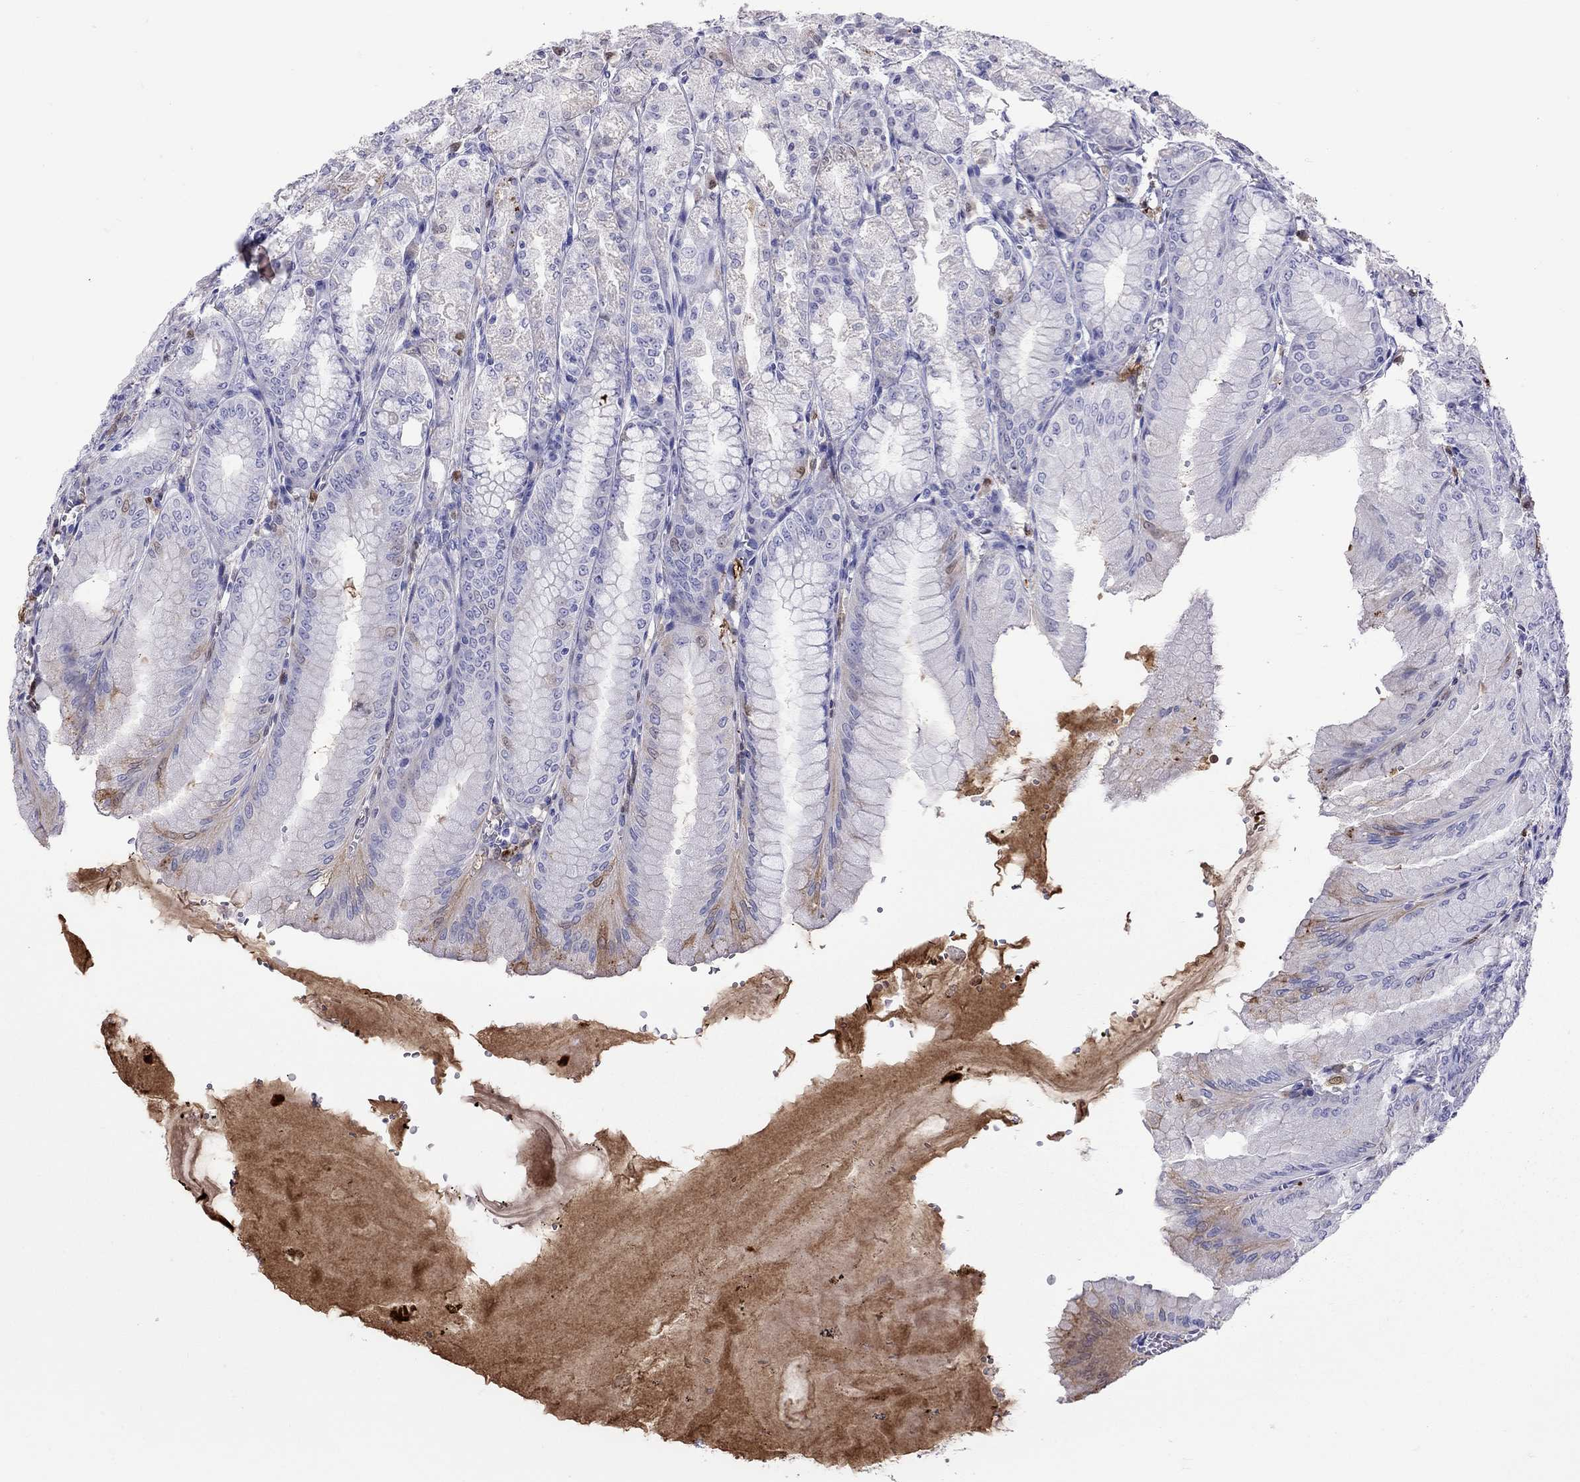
{"staining": {"intensity": "weak", "quantity": "<25%", "location": "cytoplasmic/membranous"}, "tissue": "stomach", "cell_type": "Glandular cells", "image_type": "normal", "snomed": [{"axis": "morphology", "description": "Normal tissue, NOS"}, {"axis": "topography", "description": "Stomach, lower"}], "caption": "Stomach stained for a protein using IHC demonstrates no positivity glandular cells.", "gene": "SERPINA3", "patient": {"sex": "male", "age": 71}}